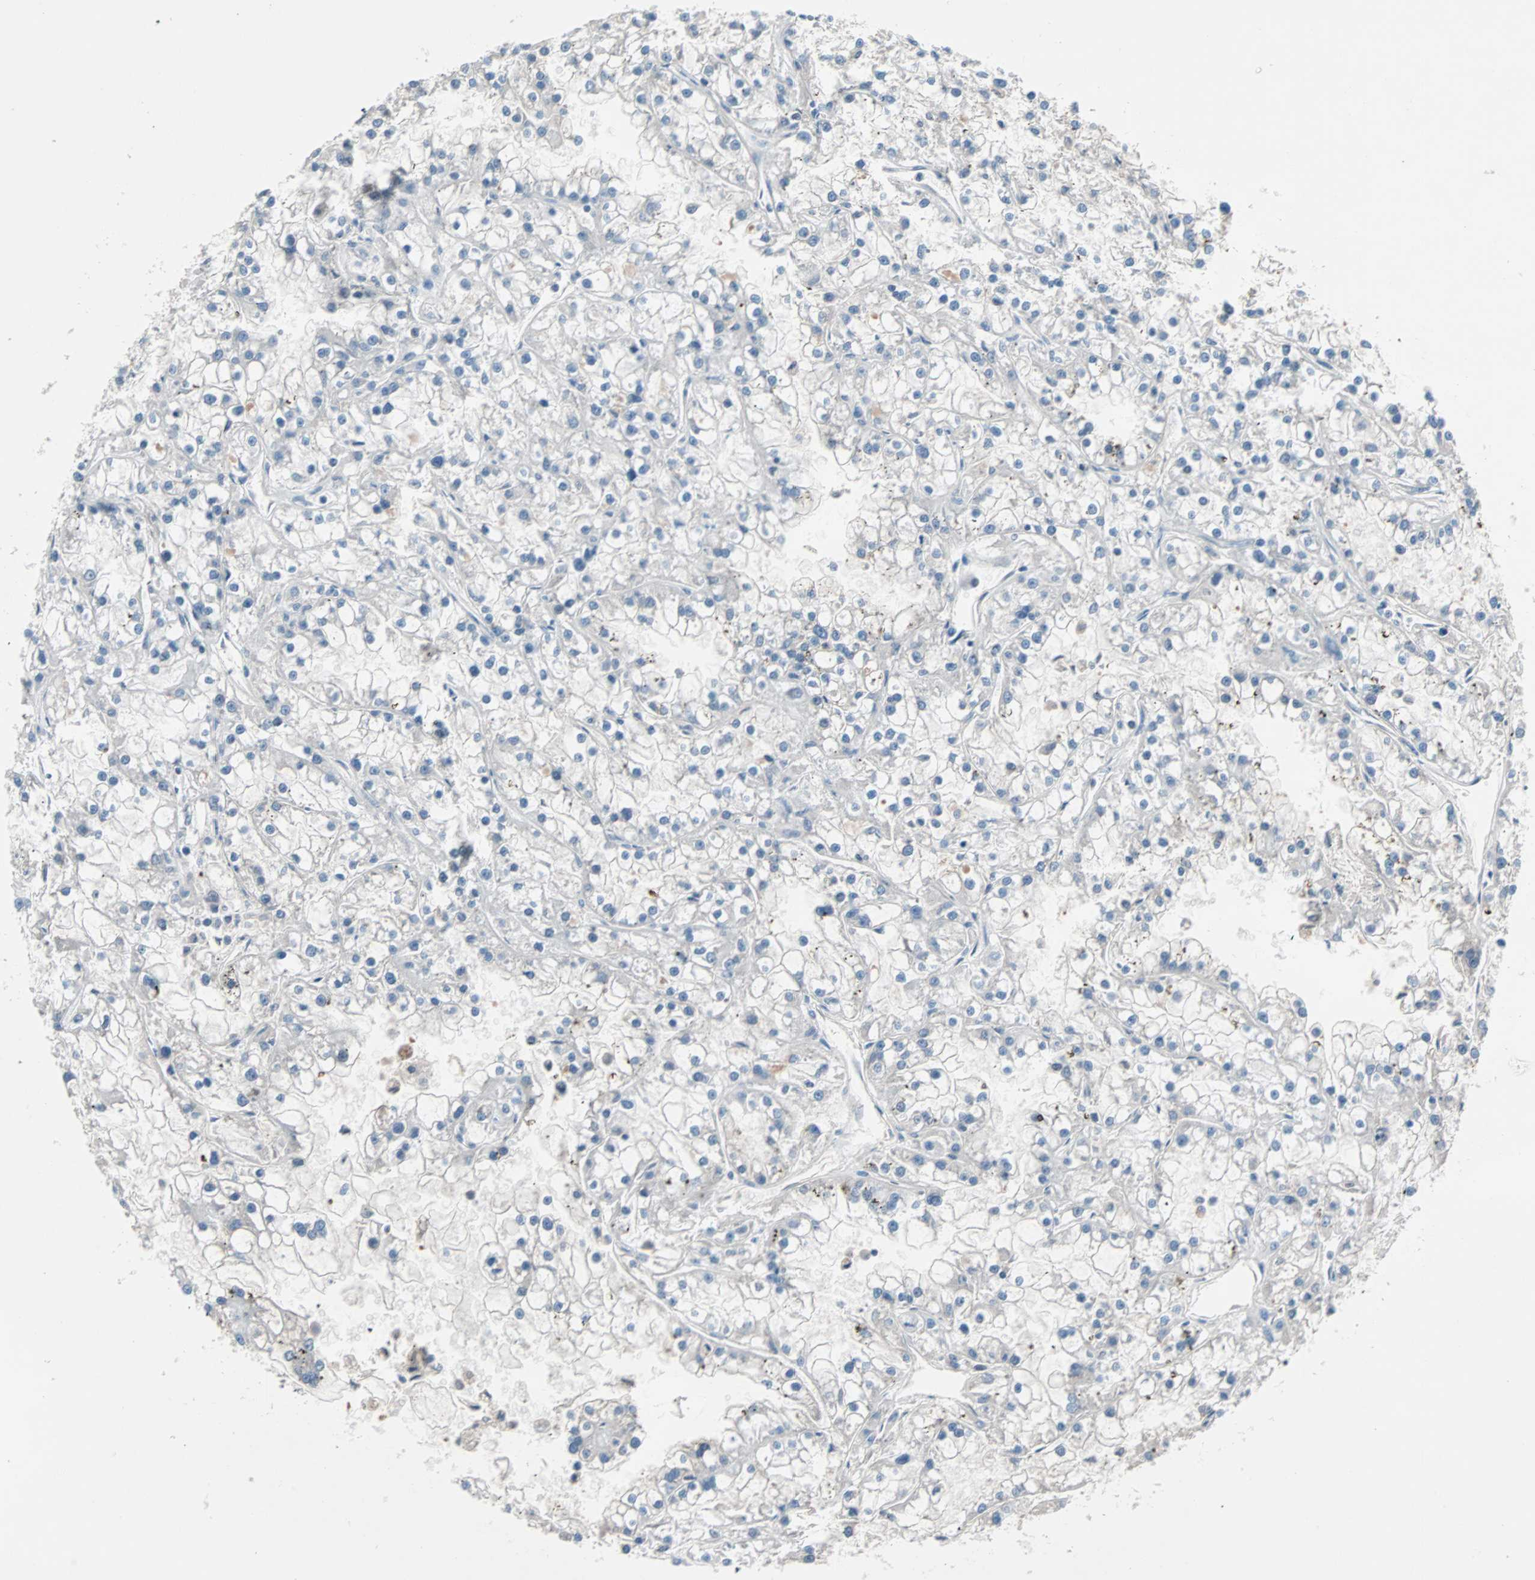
{"staining": {"intensity": "negative", "quantity": "none", "location": "none"}, "tissue": "renal cancer", "cell_type": "Tumor cells", "image_type": "cancer", "snomed": [{"axis": "morphology", "description": "Adenocarcinoma, NOS"}, {"axis": "topography", "description": "Kidney"}], "caption": "Immunohistochemical staining of human adenocarcinoma (renal) shows no significant staining in tumor cells.", "gene": "CCNE2", "patient": {"sex": "female", "age": 52}}